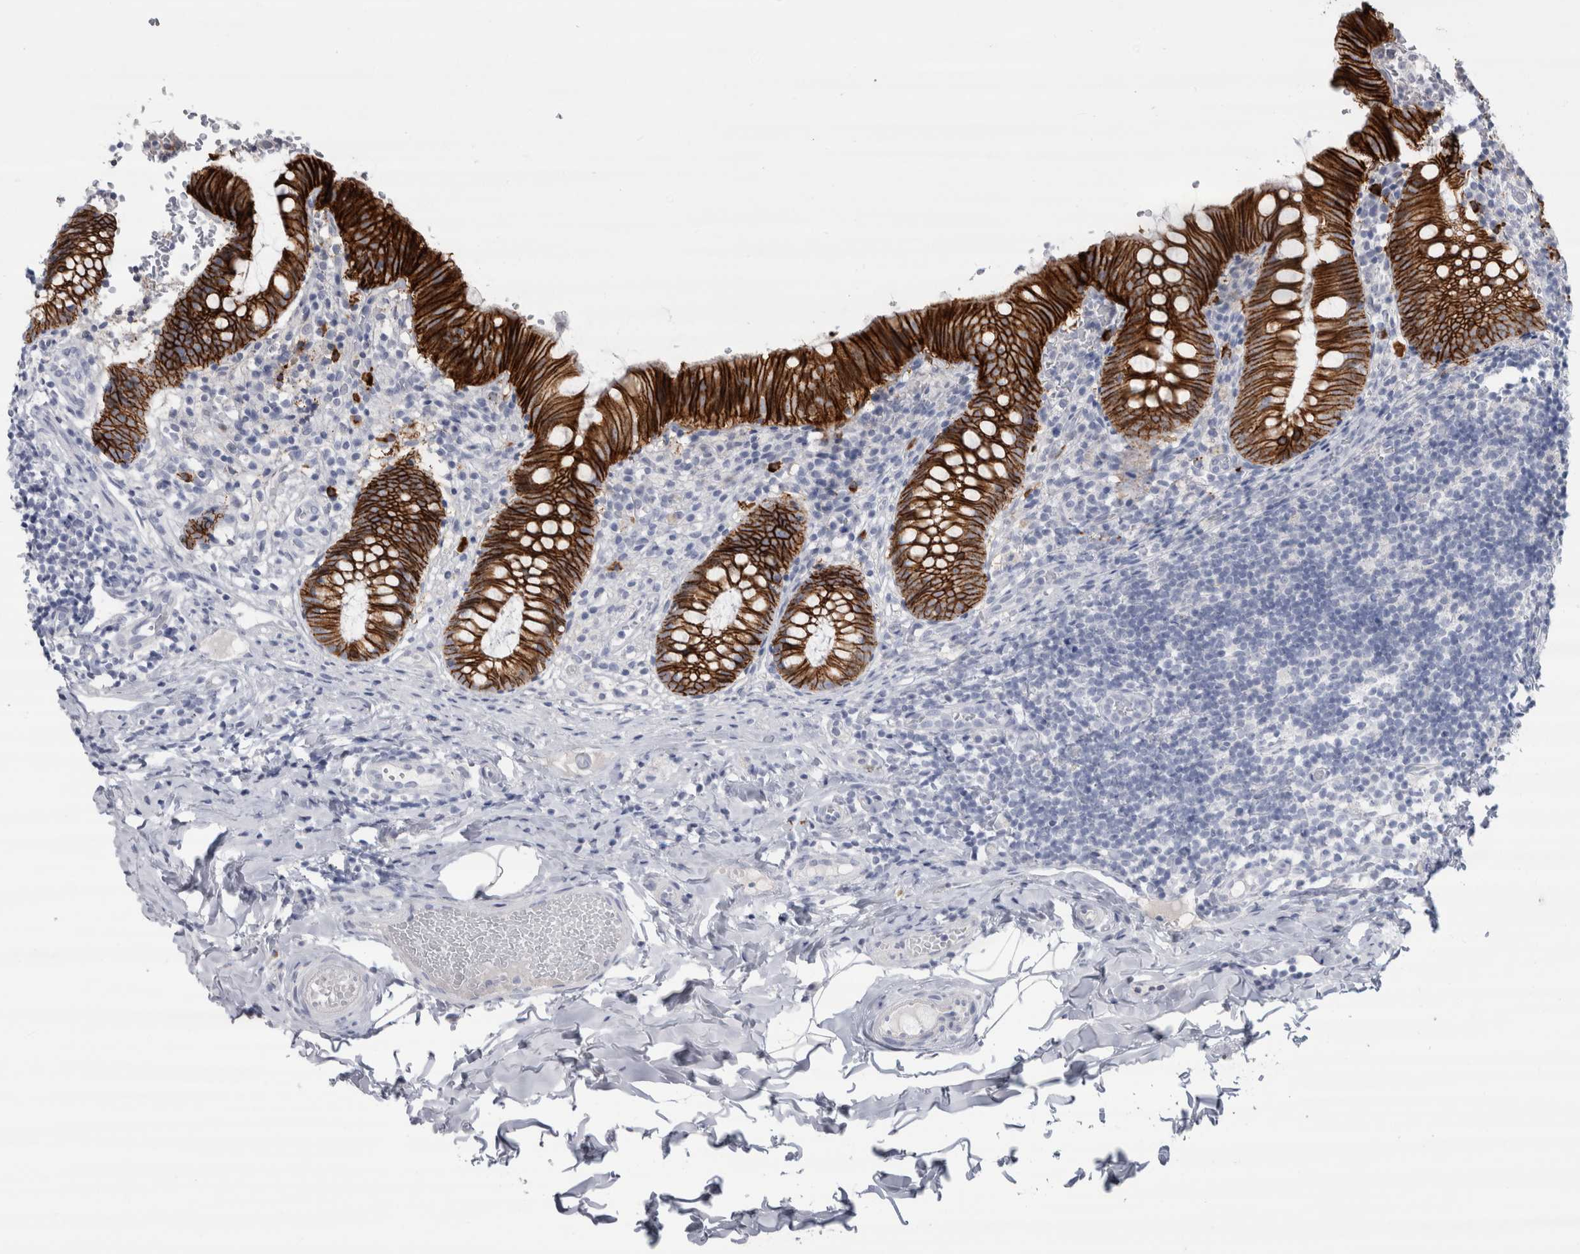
{"staining": {"intensity": "strong", "quantity": ">75%", "location": "cytoplasmic/membranous"}, "tissue": "appendix", "cell_type": "Glandular cells", "image_type": "normal", "snomed": [{"axis": "morphology", "description": "Normal tissue, NOS"}, {"axis": "topography", "description": "Appendix"}], "caption": "This is an image of immunohistochemistry (IHC) staining of benign appendix, which shows strong expression in the cytoplasmic/membranous of glandular cells.", "gene": "CDH17", "patient": {"sex": "male", "age": 8}}